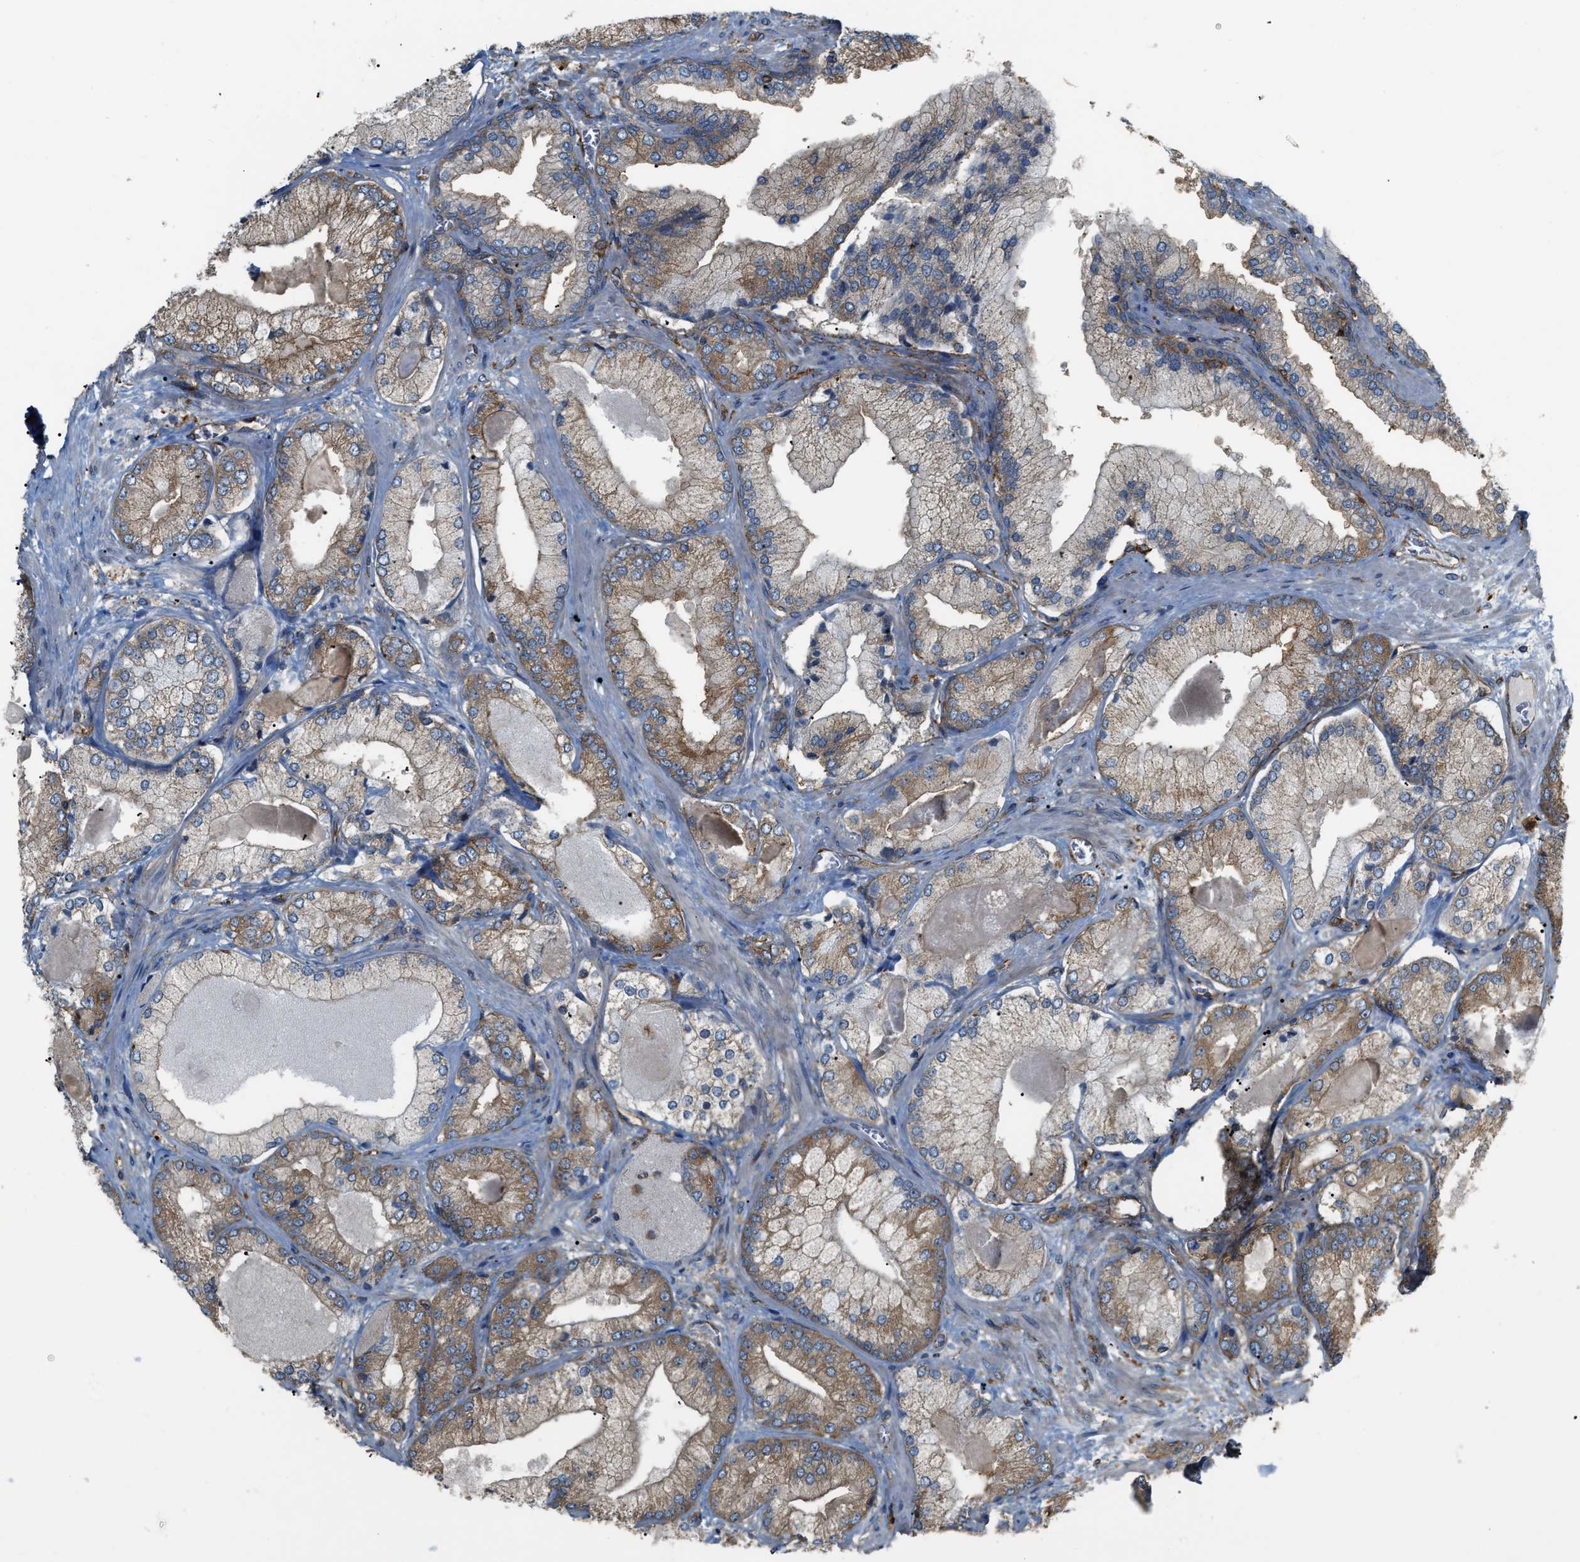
{"staining": {"intensity": "moderate", "quantity": "25%-75%", "location": "cytoplasmic/membranous"}, "tissue": "prostate cancer", "cell_type": "Tumor cells", "image_type": "cancer", "snomed": [{"axis": "morphology", "description": "Adenocarcinoma, Low grade"}, {"axis": "topography", "description": "Prostate"}], "caption": "Approximately 25%-75% of tumor cells in prostate adenocarcinoma (low-grade) display moderate cytoplasmic/membranous protein expression as visualized by brown immunohistochemical staining.", "gene": "PICALM", "patient": {"sex": "male", "age": 65}}